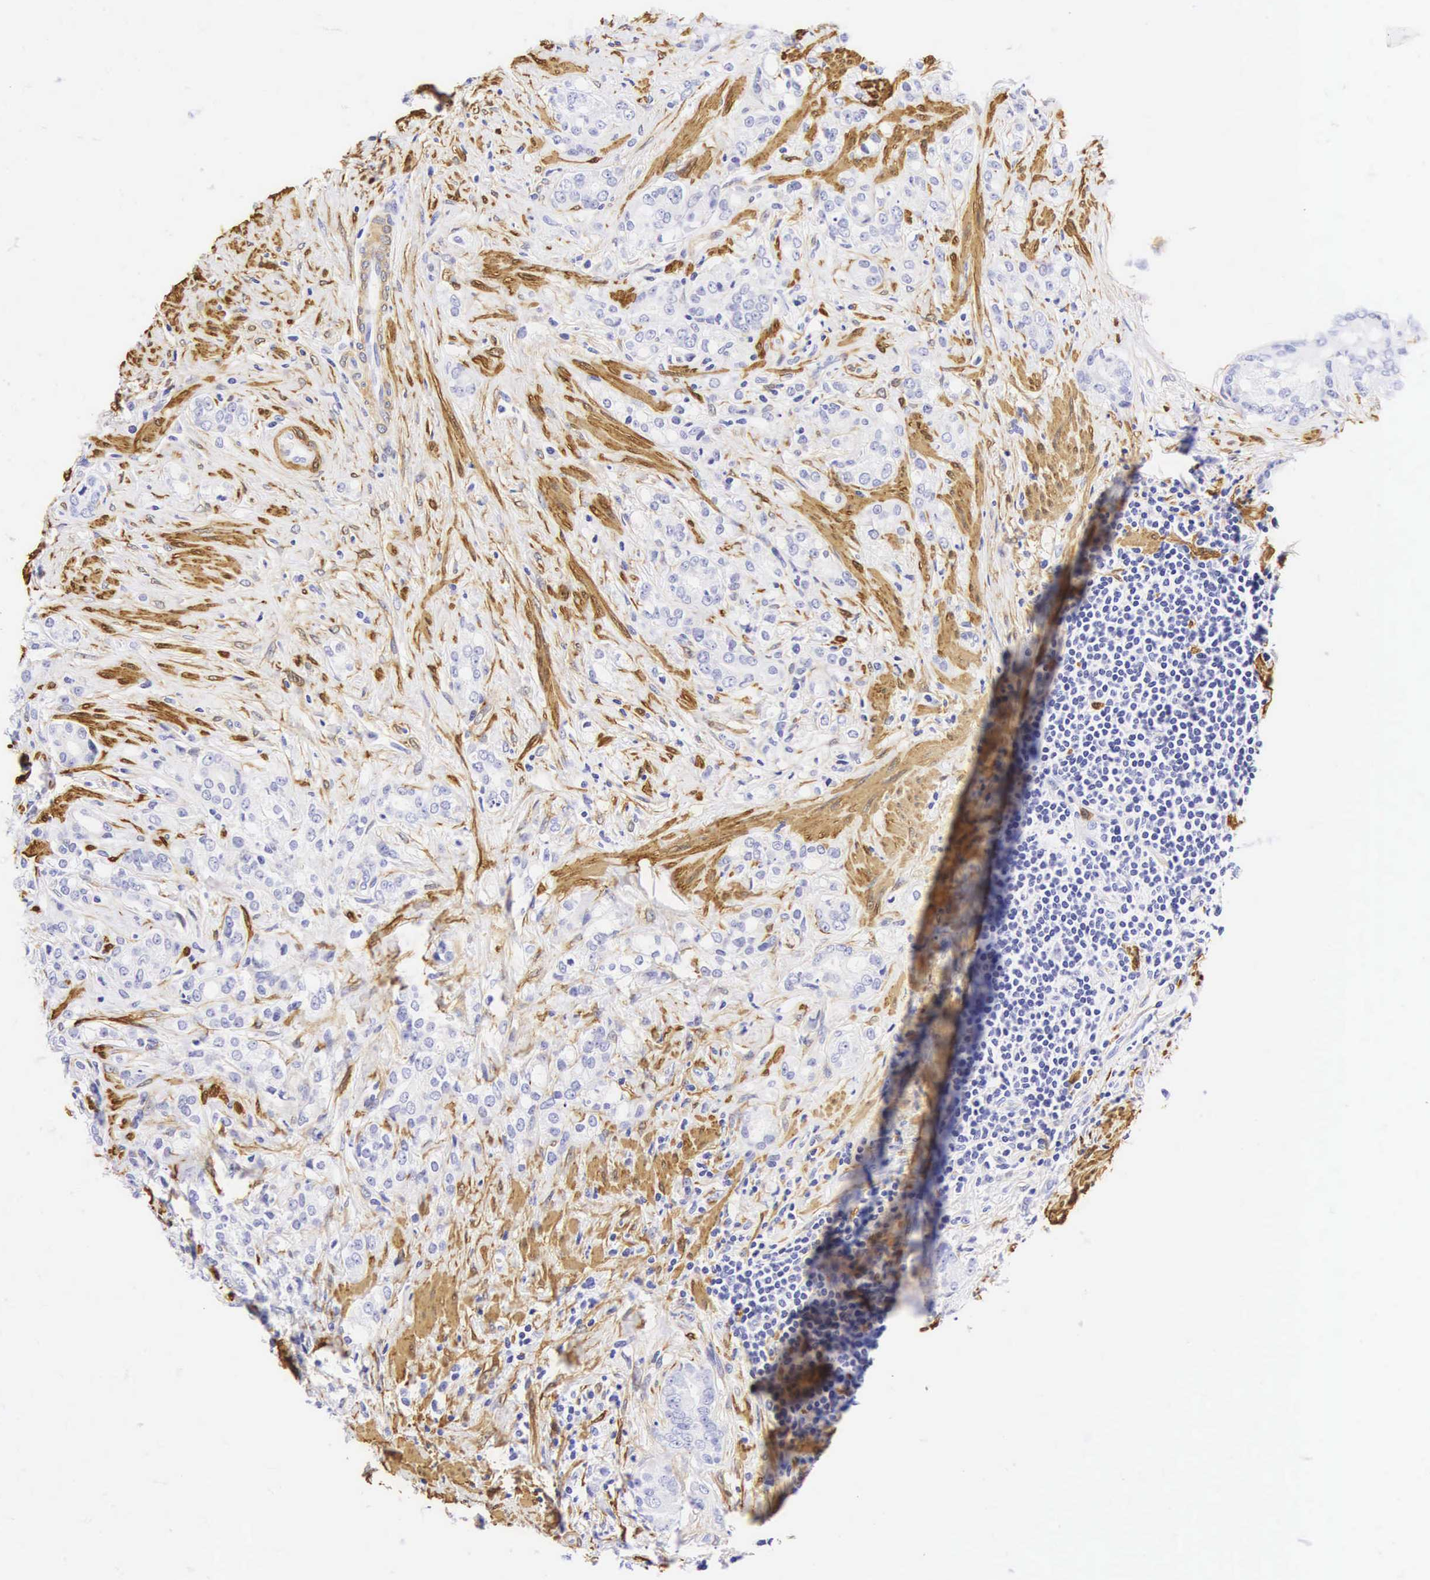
{"staining": {"intensity": "negative", "quantity": "none", "location": "none"}, "tissue": "prostate cancer", "cell_type": "Tumor cells", "image_type": "cancer", "snomed": [{"axis": "morphology", "description": "Adenocarcinoma, Medium grade"}, {"axis": "topography", "description": "Prostate"}], "caption": "Micrograph shows no protein staining in tumor cells of prostate medium-grade adenocarcinoma tissue. The staining was performed using DAB to visualize the protein expression in brown, while the nuclei were stained in blue with hematoxylin (Magnification: 20x).", "gene": "CNN1", "patient": {"sex": "male", "age": 59}}